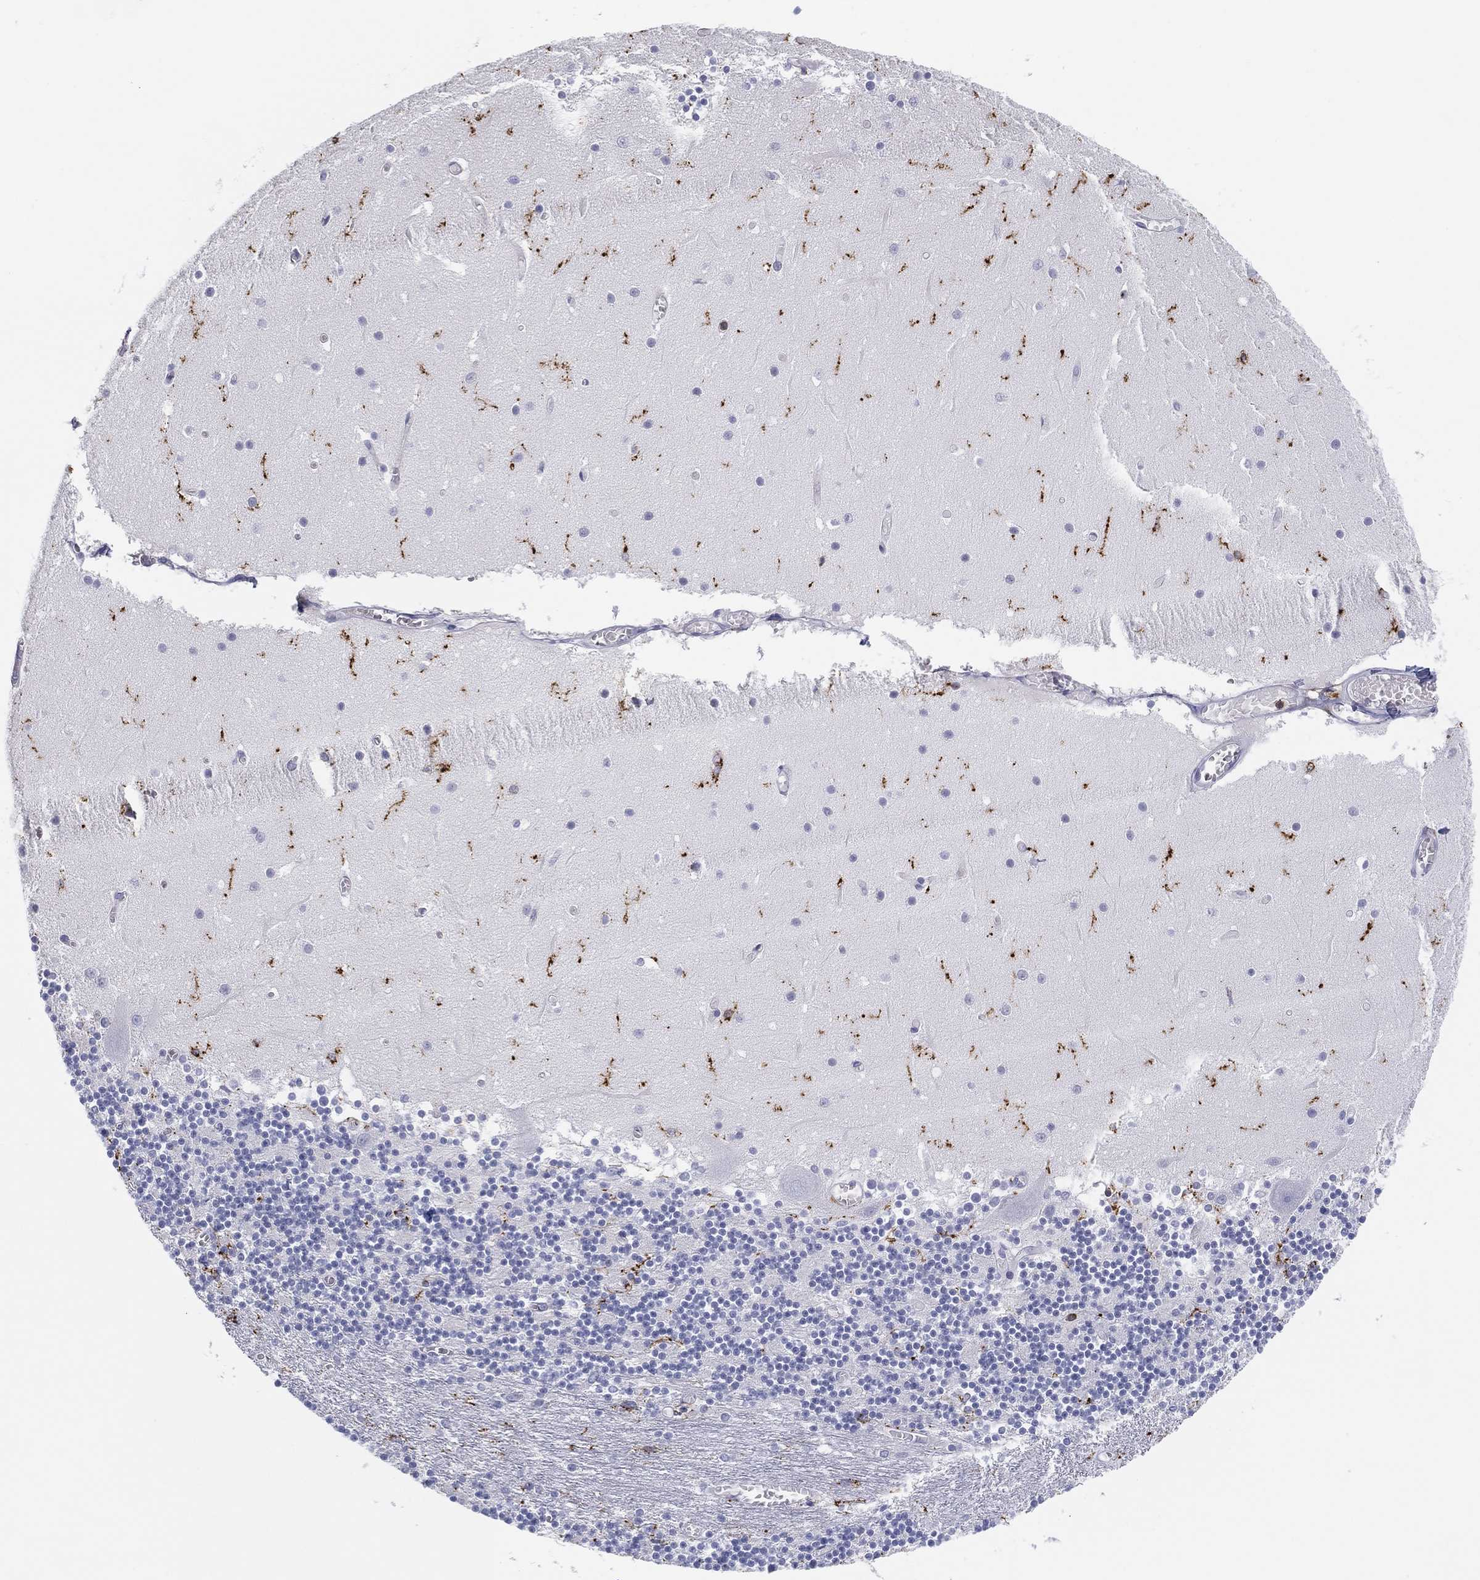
{"staining": {"intensity": "negative", "quantity": "none", "location": "none"}, "tissue": "cerebellum", "cell_type": "Cells in granular layer", "image_type": "normal", "snomed": [{"axis": "morphology", "description": "Normal tissue, NOS"}, {"axis": "topography", "description": "Cerebellum"}], "caption": "High magnification brightfield microscopy of normal cerebellum stained with DAB (3,3'-diaminobenzidine) (brown) and counterstained with hematoxylin (blue): cells in granular layer show no significant staining. (Immunohistochemistry (ihc), brightfield microscopy, high magnification).", "gene": "SELPLG", "patient": {"sex": "female", "age": 28}}